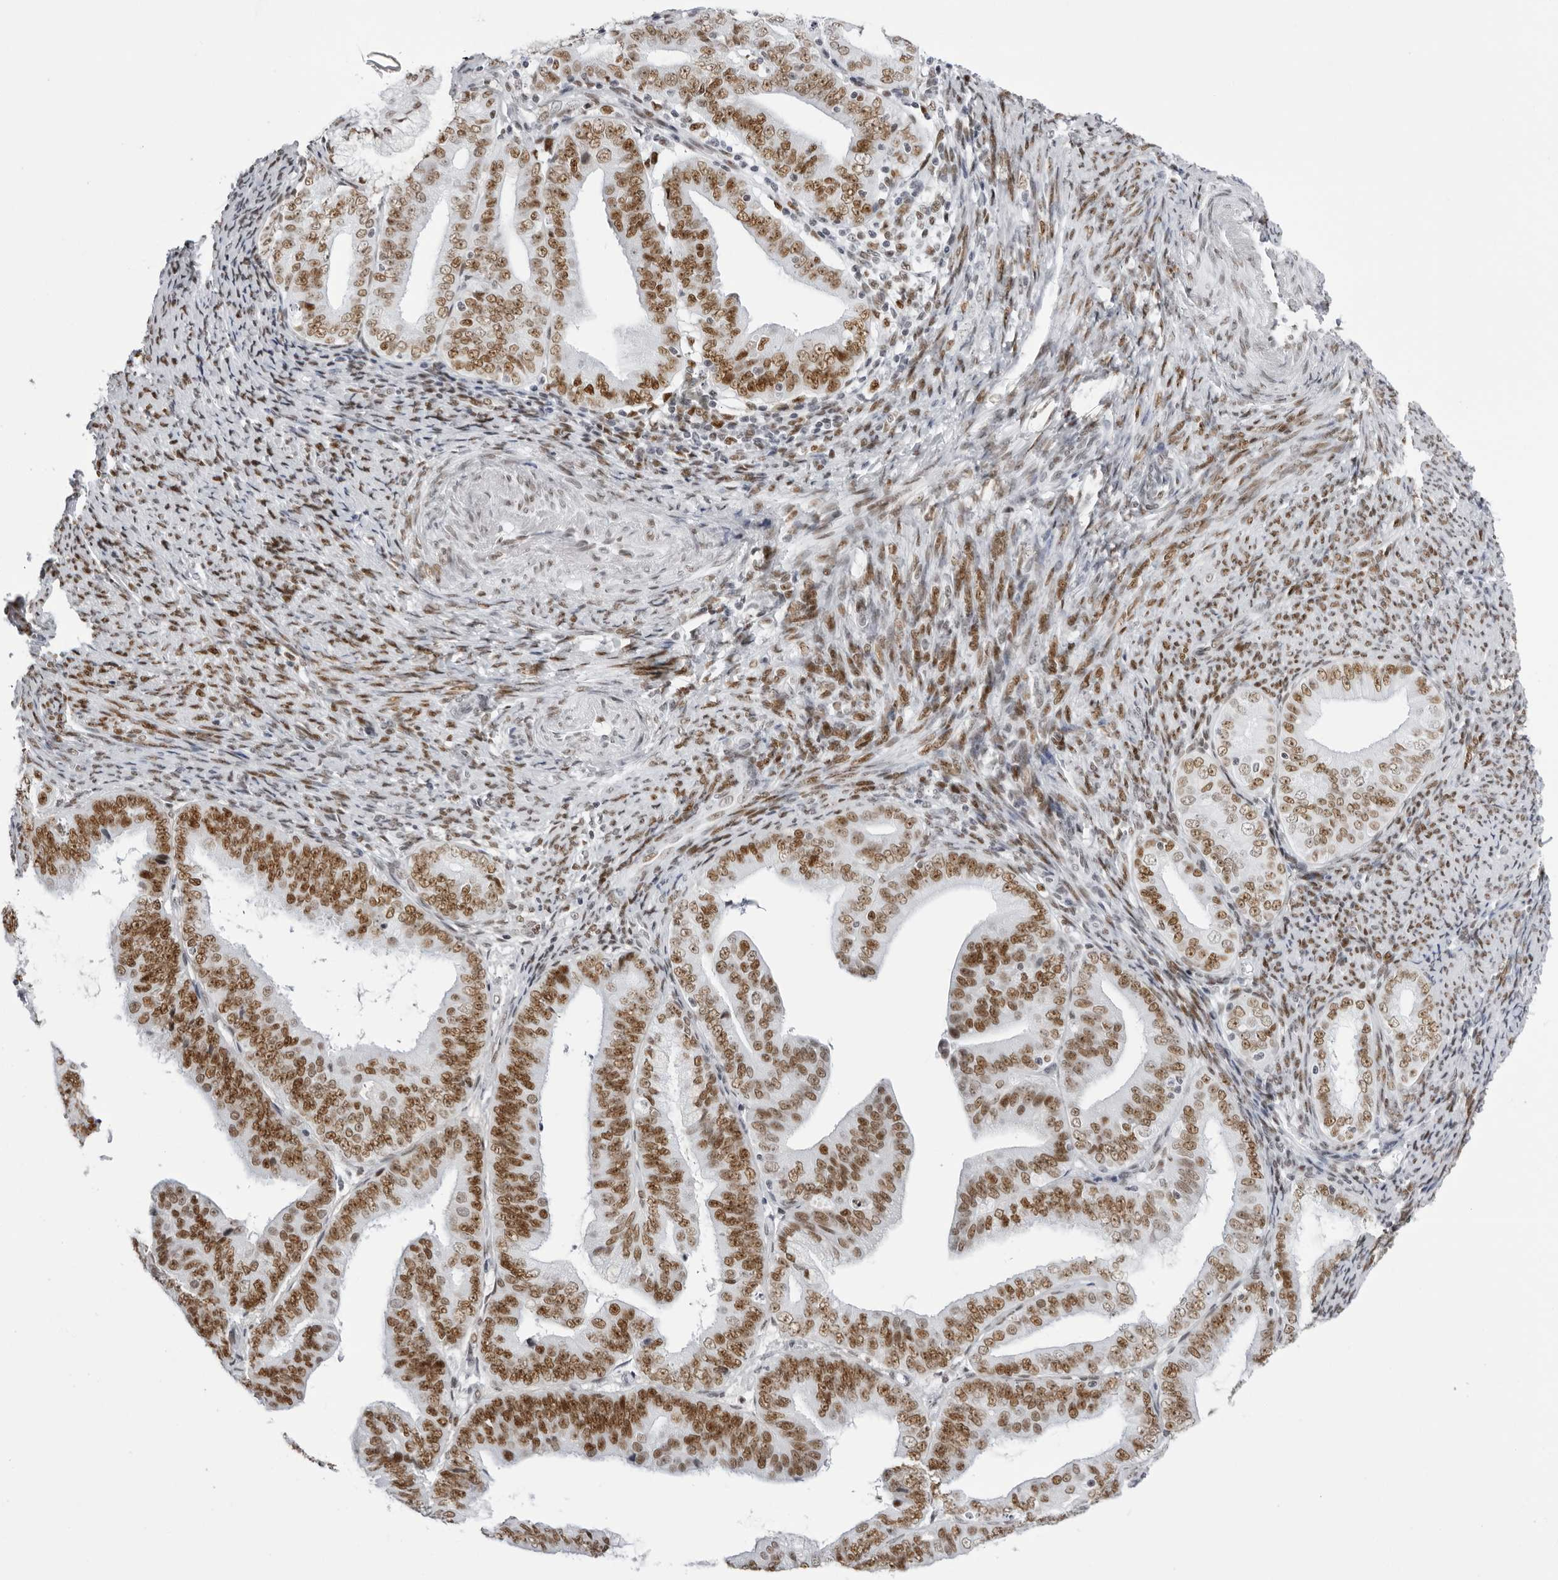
{"staining": {"intensity": "moderate", "quantity": ">75%", "location": "nuclear"}, "tissue": "endometrial cancer", "cell_type": "Tumor cells", "image_type": "cancer", "snomed": [{"axis": "morphology", "description": "Adenocarcinoma, NOS"}, {"axis": "topography", "description": "Endometrium"}], "caption": "This is a micrograph of immunohistochemistry (IHC) staining of adenocarcinoma (endometrial), which shows moderate positivity in the nuclear of tumor cells.", "gene": "IRF2BP2", "patient": {"sex": "female", "age": 63}}